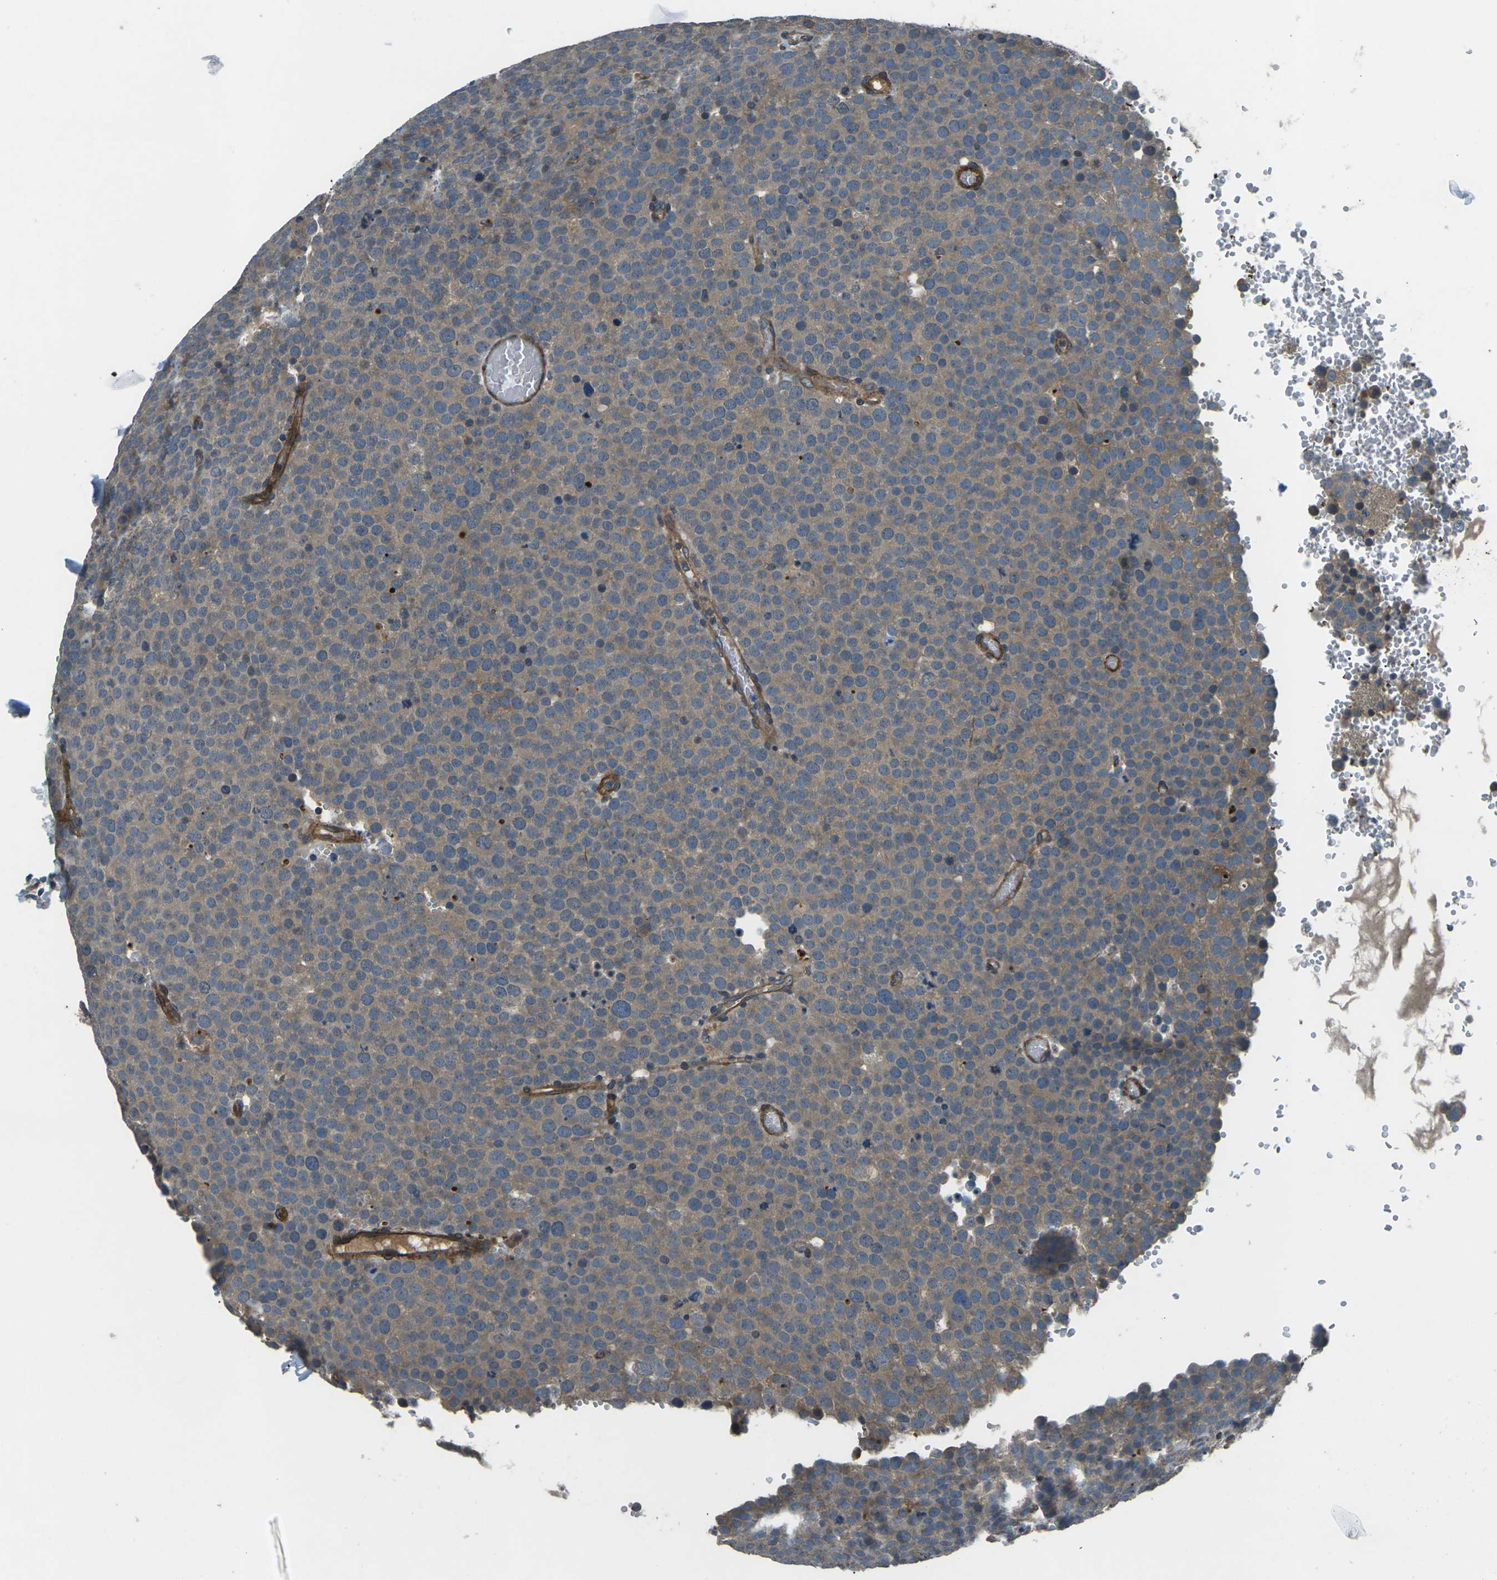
{"staining": {"intensity": "weak", "quantity": ">75%", "location": "cytoplasmic/membranous"}, "tissue": "testis cancer", "cell_type": "Tumor cells", "image_type": "cancer", "snomed": [{"axis": "morphology", "description": "Normal tissue, NOS"}, {"axis": "morphology", "description": "Seminoma, NOS"}, {"axis": "topography", "description": "Testis"}], "caption": "Immunohistochemical staining of testis cancer (seminoma) reveals weak cytoplasmic/membranous protein expression in about >75% of tumor cells.", "gene": "AFAP1", "patient": {"sex": "male", "age": 71}}